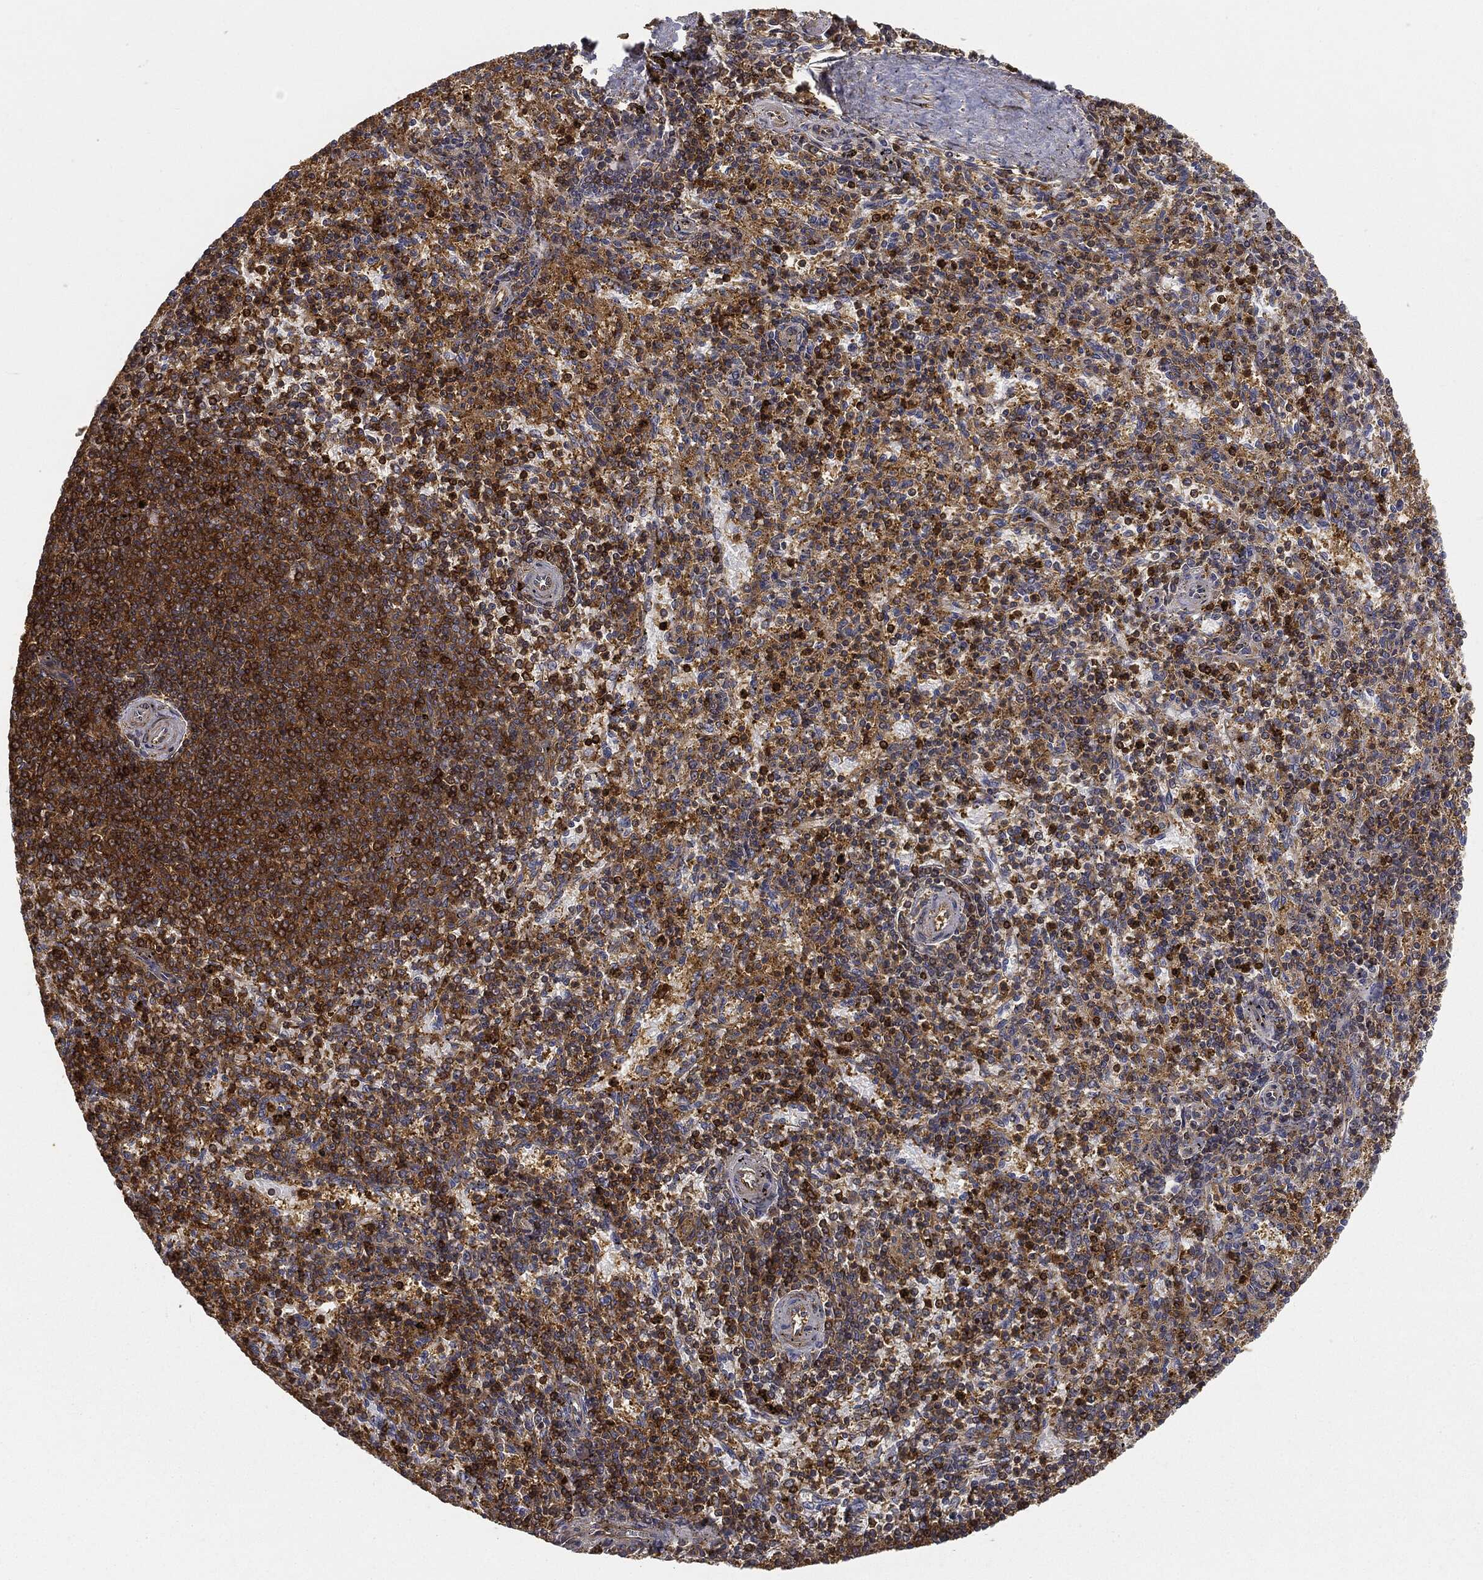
{"staining": {"intensity": "strong", "quantity": "<25%", "location": "cytoplasmic/membranous"}, "tissue": "spleen", "cell_type": "Cells in red pulp", "image_type": "normal", "snomed": [{"axis": "morphology", "description": "Normal tissue, NOS"}, {"axis": "topography", "description": "Spleen"}], "caption": "Brown immunohistochemical staining in unremarkable human spleen demonstrates strong cytoplasmic/membranous positivity in approximately <25% of cells in red pulp.", "gene": "WDR1", "patient": {"sex": "female", "age": 37}}